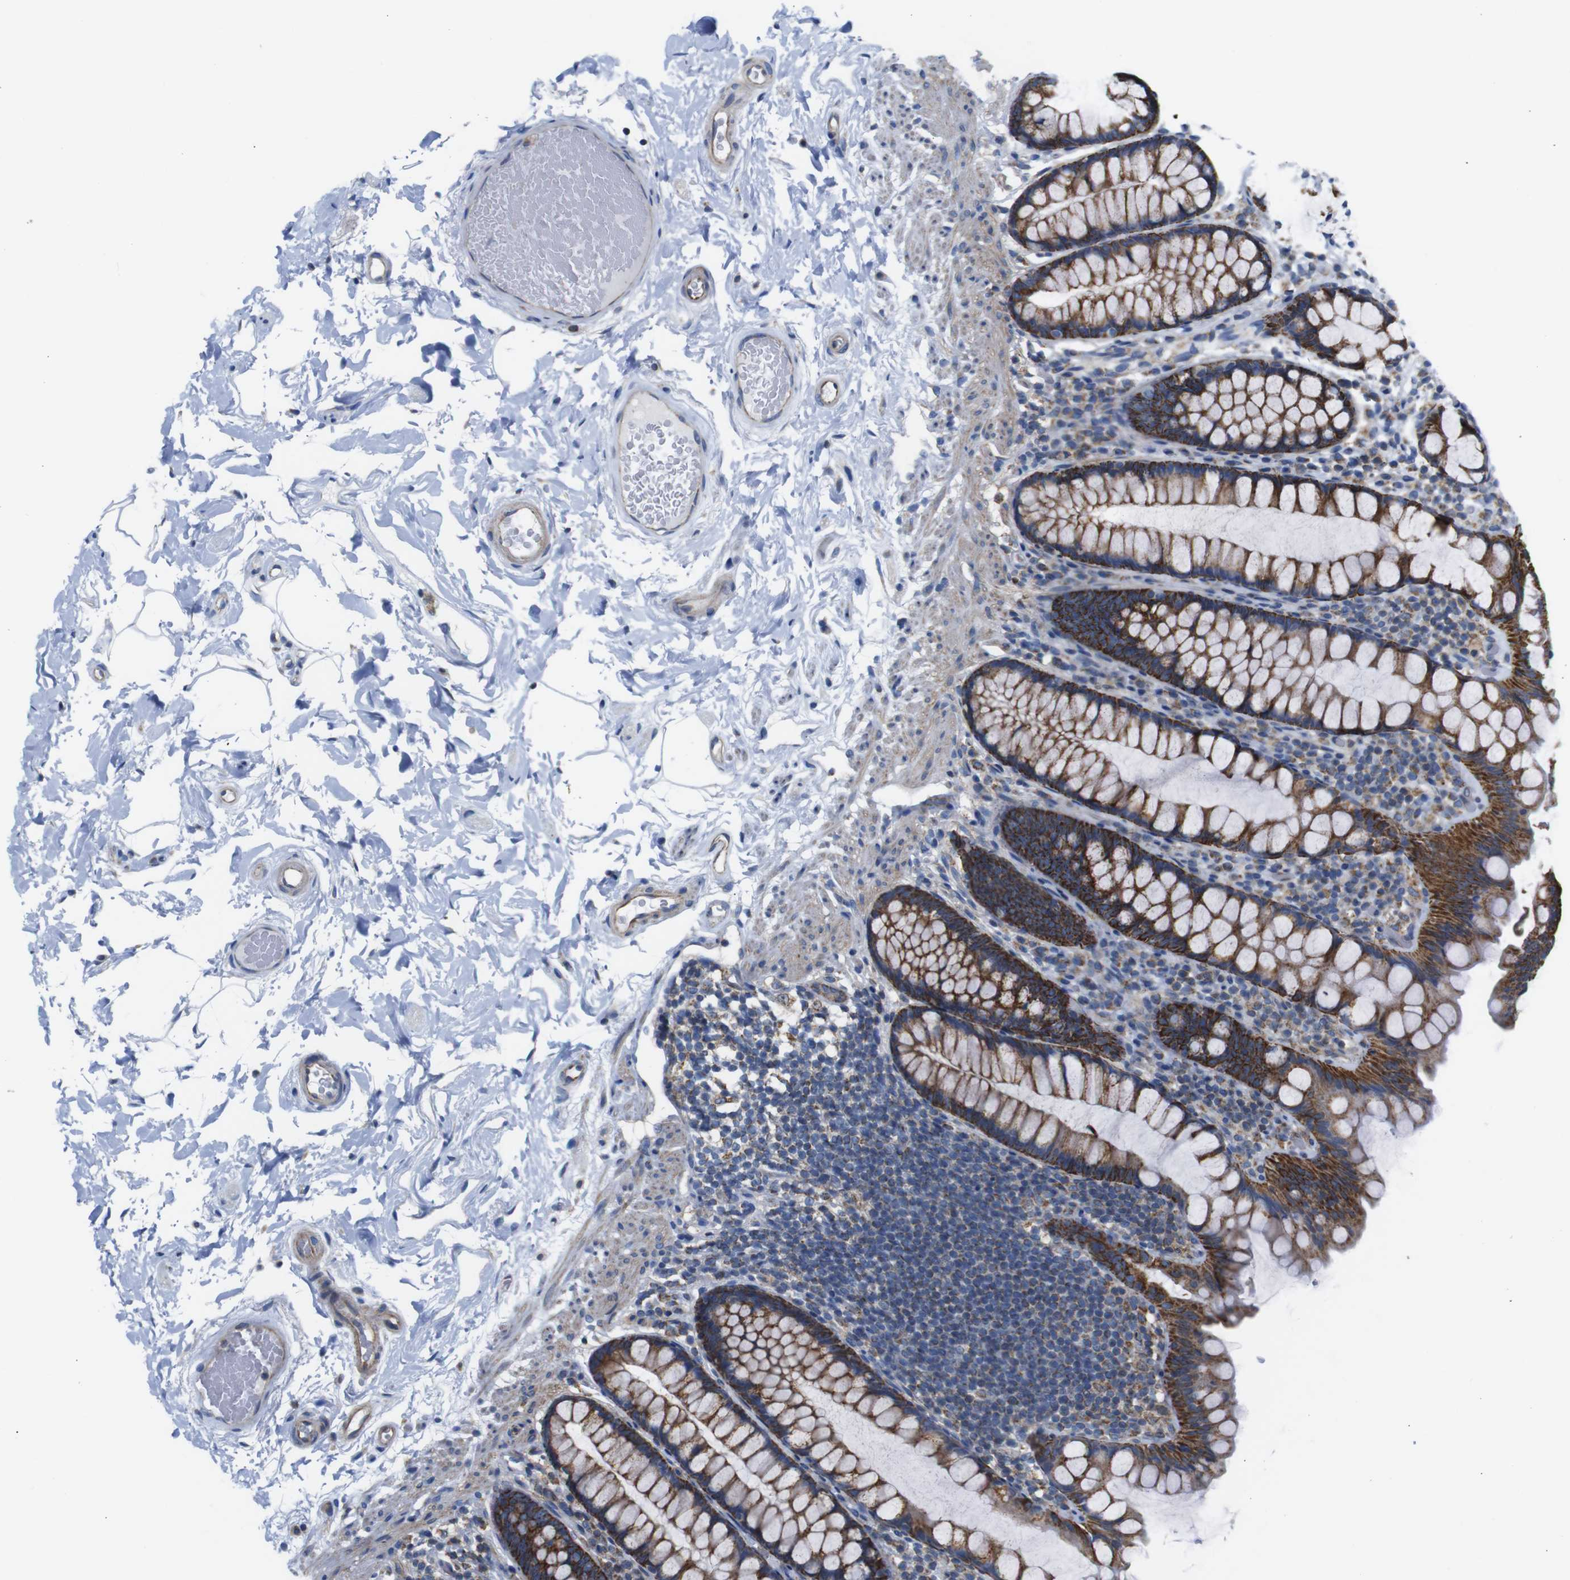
{"staining": {"intensity": "weak", "quantity": ">75%", "location": "cytoplasmic/membranous"}, "tissue": "colon", "cell_type": "Endothelial cells", "image_type": "normal", "snomed": [{"axis": "morphology", "description": "Normal tissue, NOS"}, {"axis": "topography", "description": "Colon"}], "caption": "Weak cytoplasmic/membranous staining is identified in approximately >75% of endothelial cells in unremarkable colon.", "gene": "PDCD1LG2", "patient": {"sex": "female", "age": 80}}